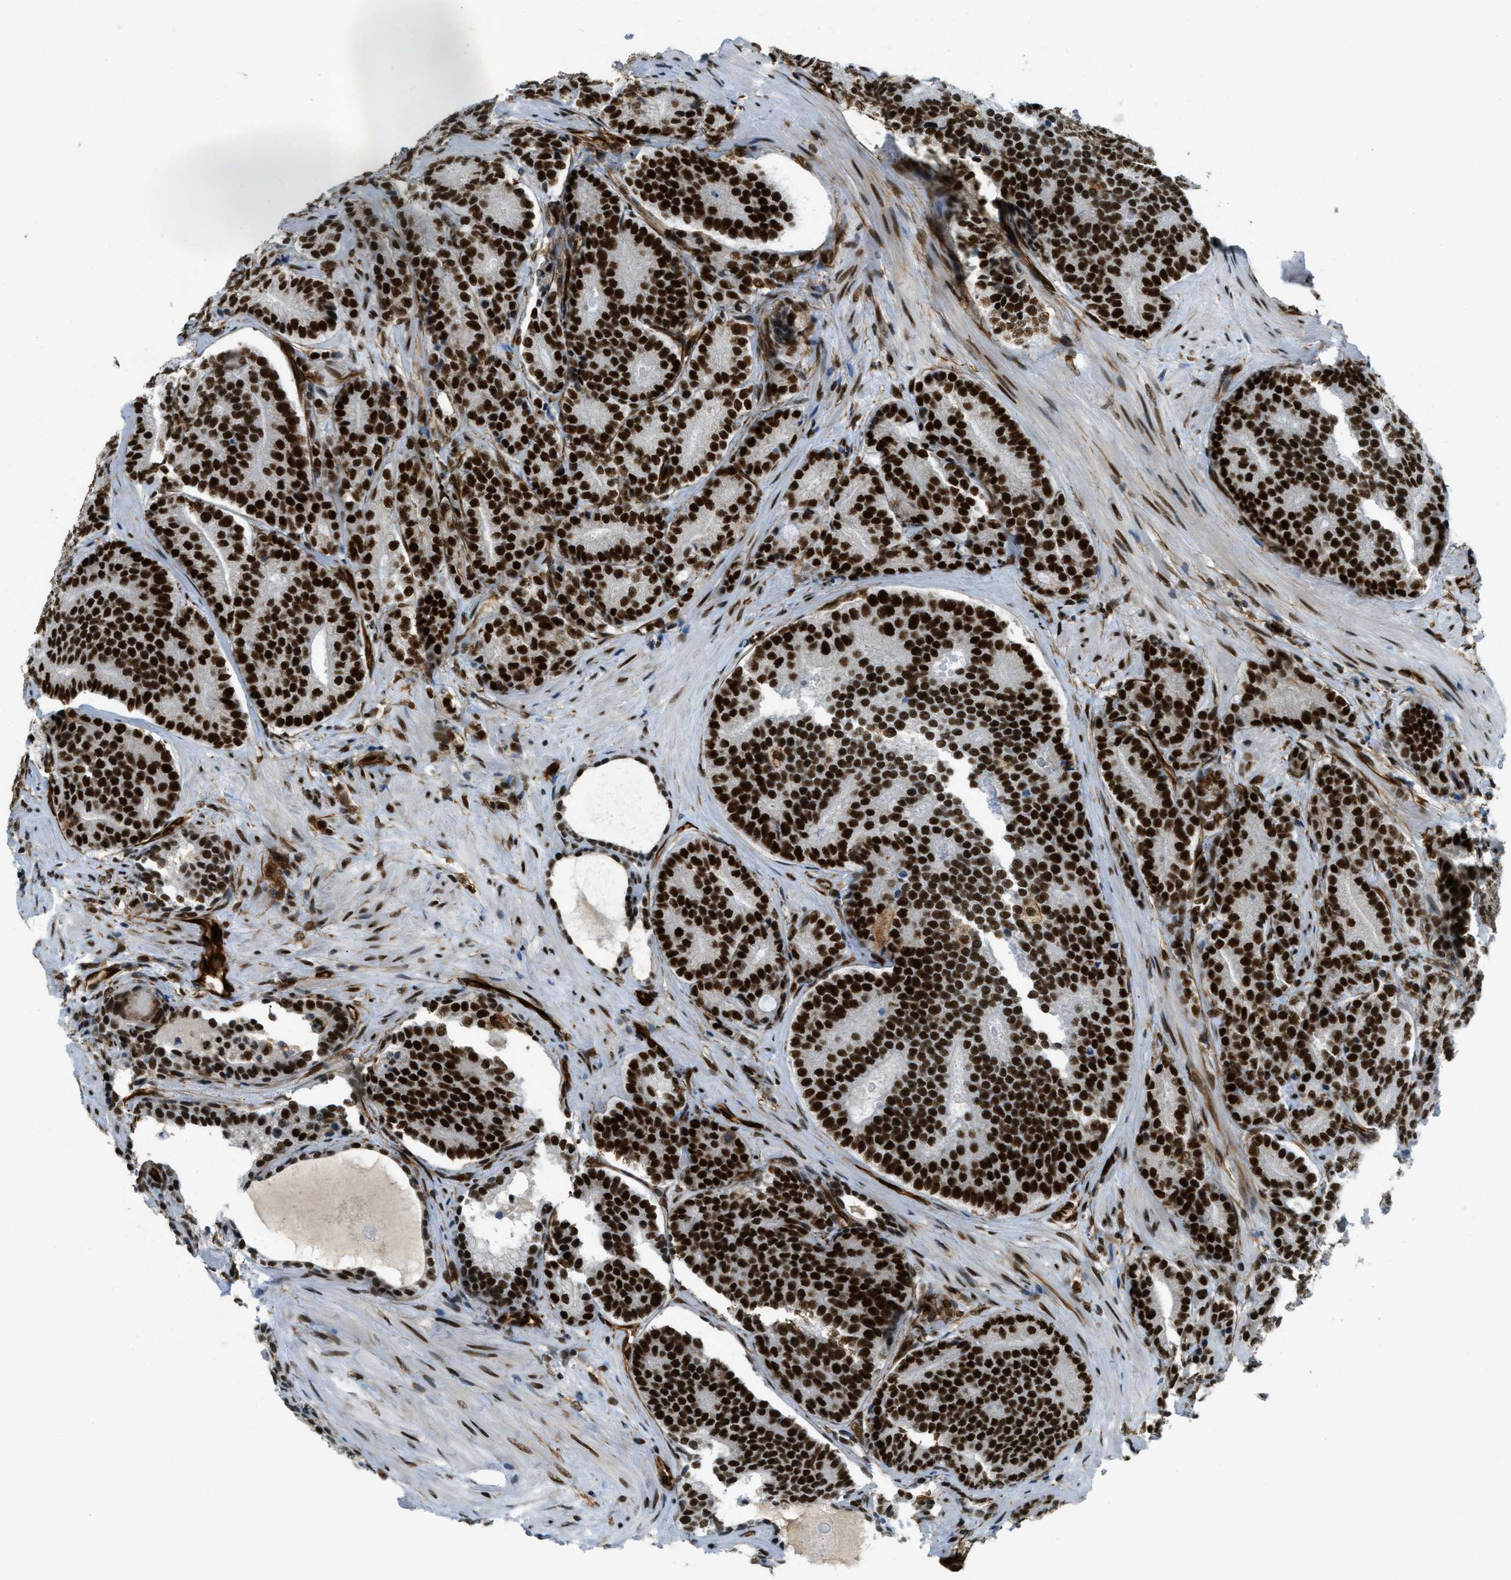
{"staining": {"intensity": "strong", "quantity": ">75%", "location": "nuclear"}, "tissue": "prostate cancer", "cell_type": "Tumor cells", "image_type": "cancer", "snomed": [{"axis": "morphology", "description": "Adenocarcinoma, High grade"}, {"axis": "topography", "description": "Prostate"}], "caption": "Immunohistochemical staining of prostate high-grade adenocarcinoma reveals high levels of strong nuclear expression in about >75% of tumor cells.", "gene": "ZFR", "patient": {"sex": "male", "age": 61}}